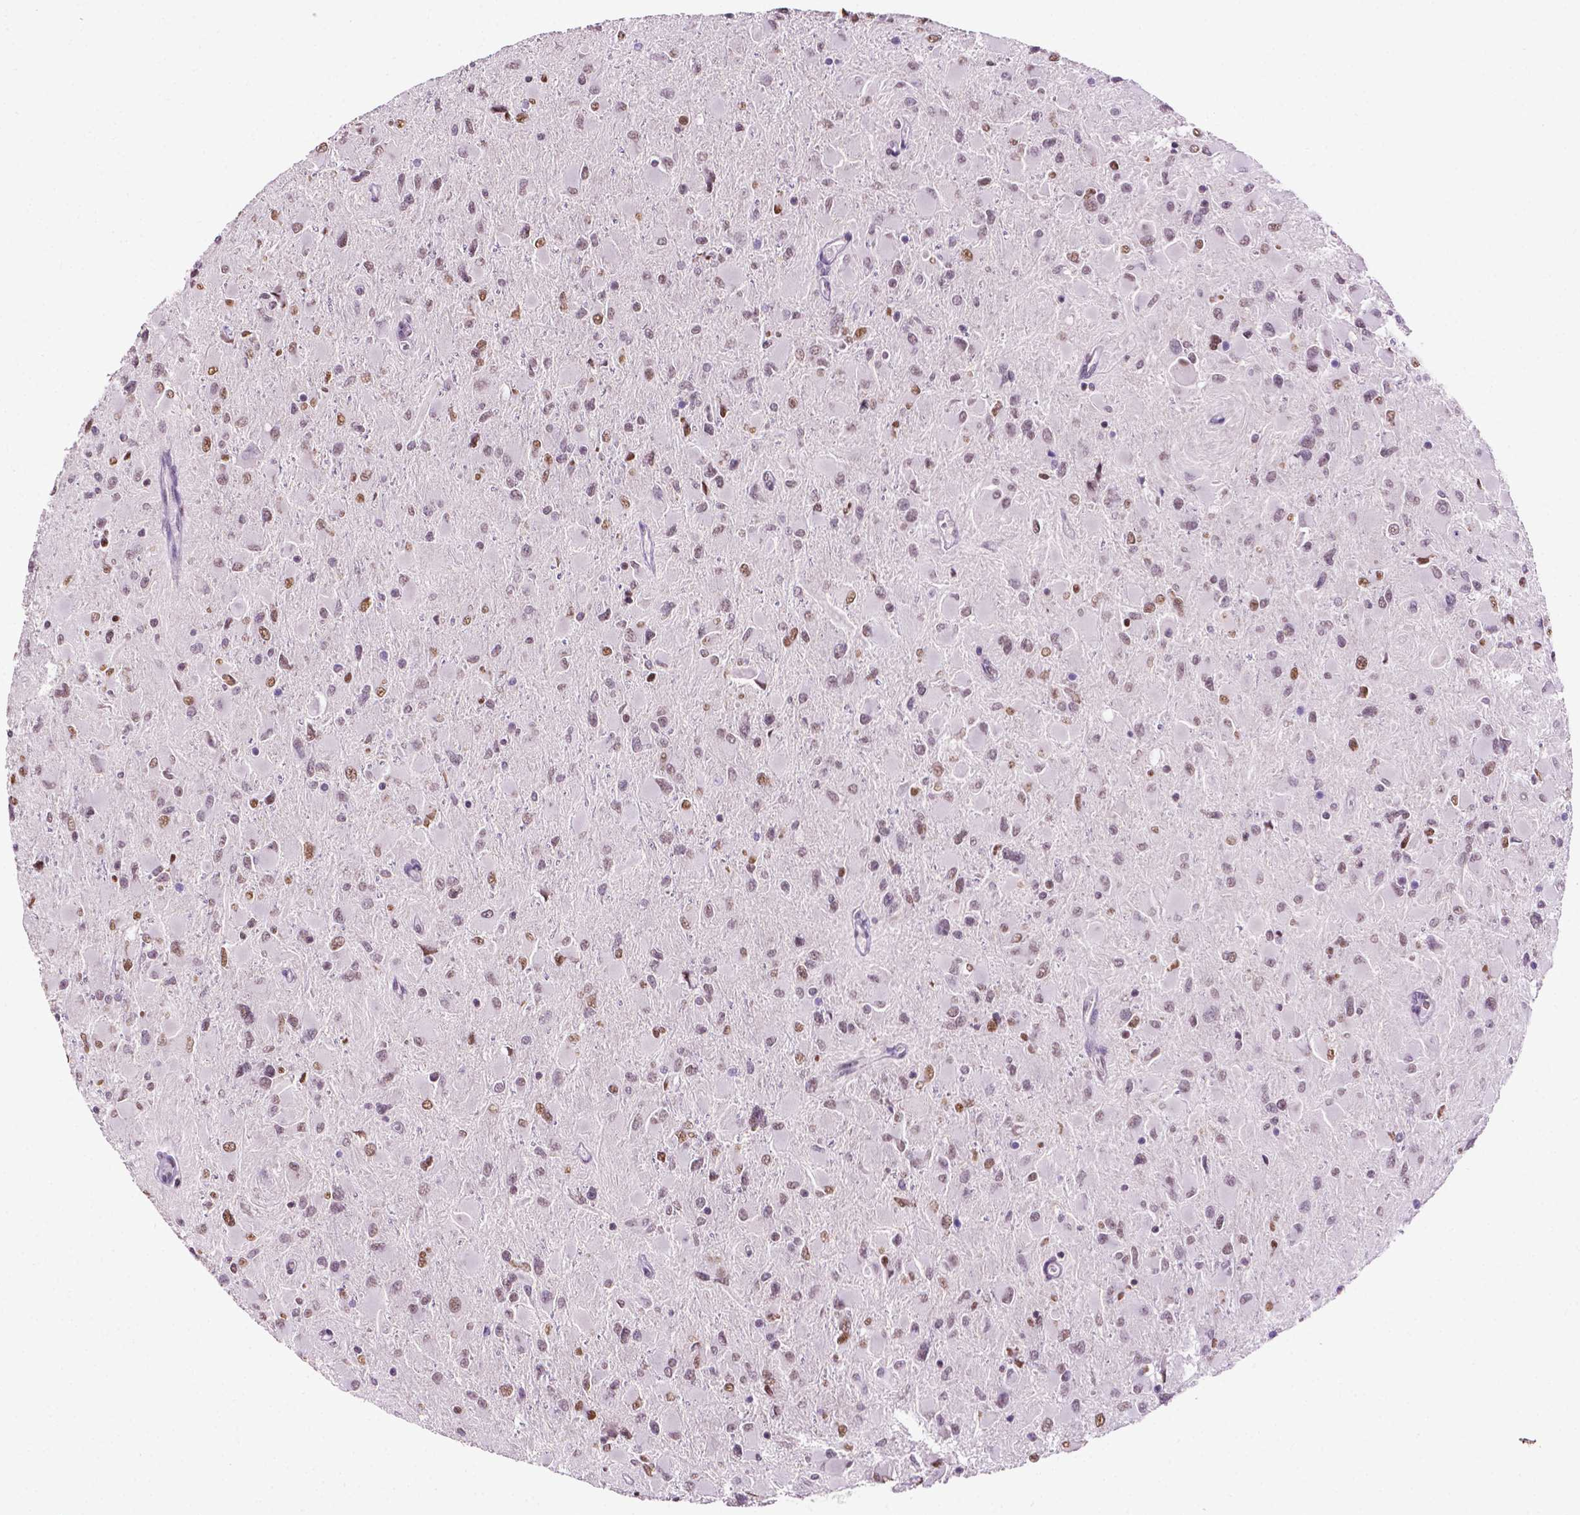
{"staining": {"intensity": "negative", "quantity": "none", "location": "none"}, "tissue": "glioma", "cell_type": "Tumor cells", "image_type": "cancer", "snomed": [{"axis": "morphology", "description": "Glioma, malignant, High grade"}, {"axis": "topography", "description": "Cerebral cortex"}], "caption": "This is an immunohistochemistry (IHC) image of malignant glioma (high-grade). There is no positivity in tumor cells.", "gene": "PTPN6", "patient": {"sex": "female", "age": 36}}